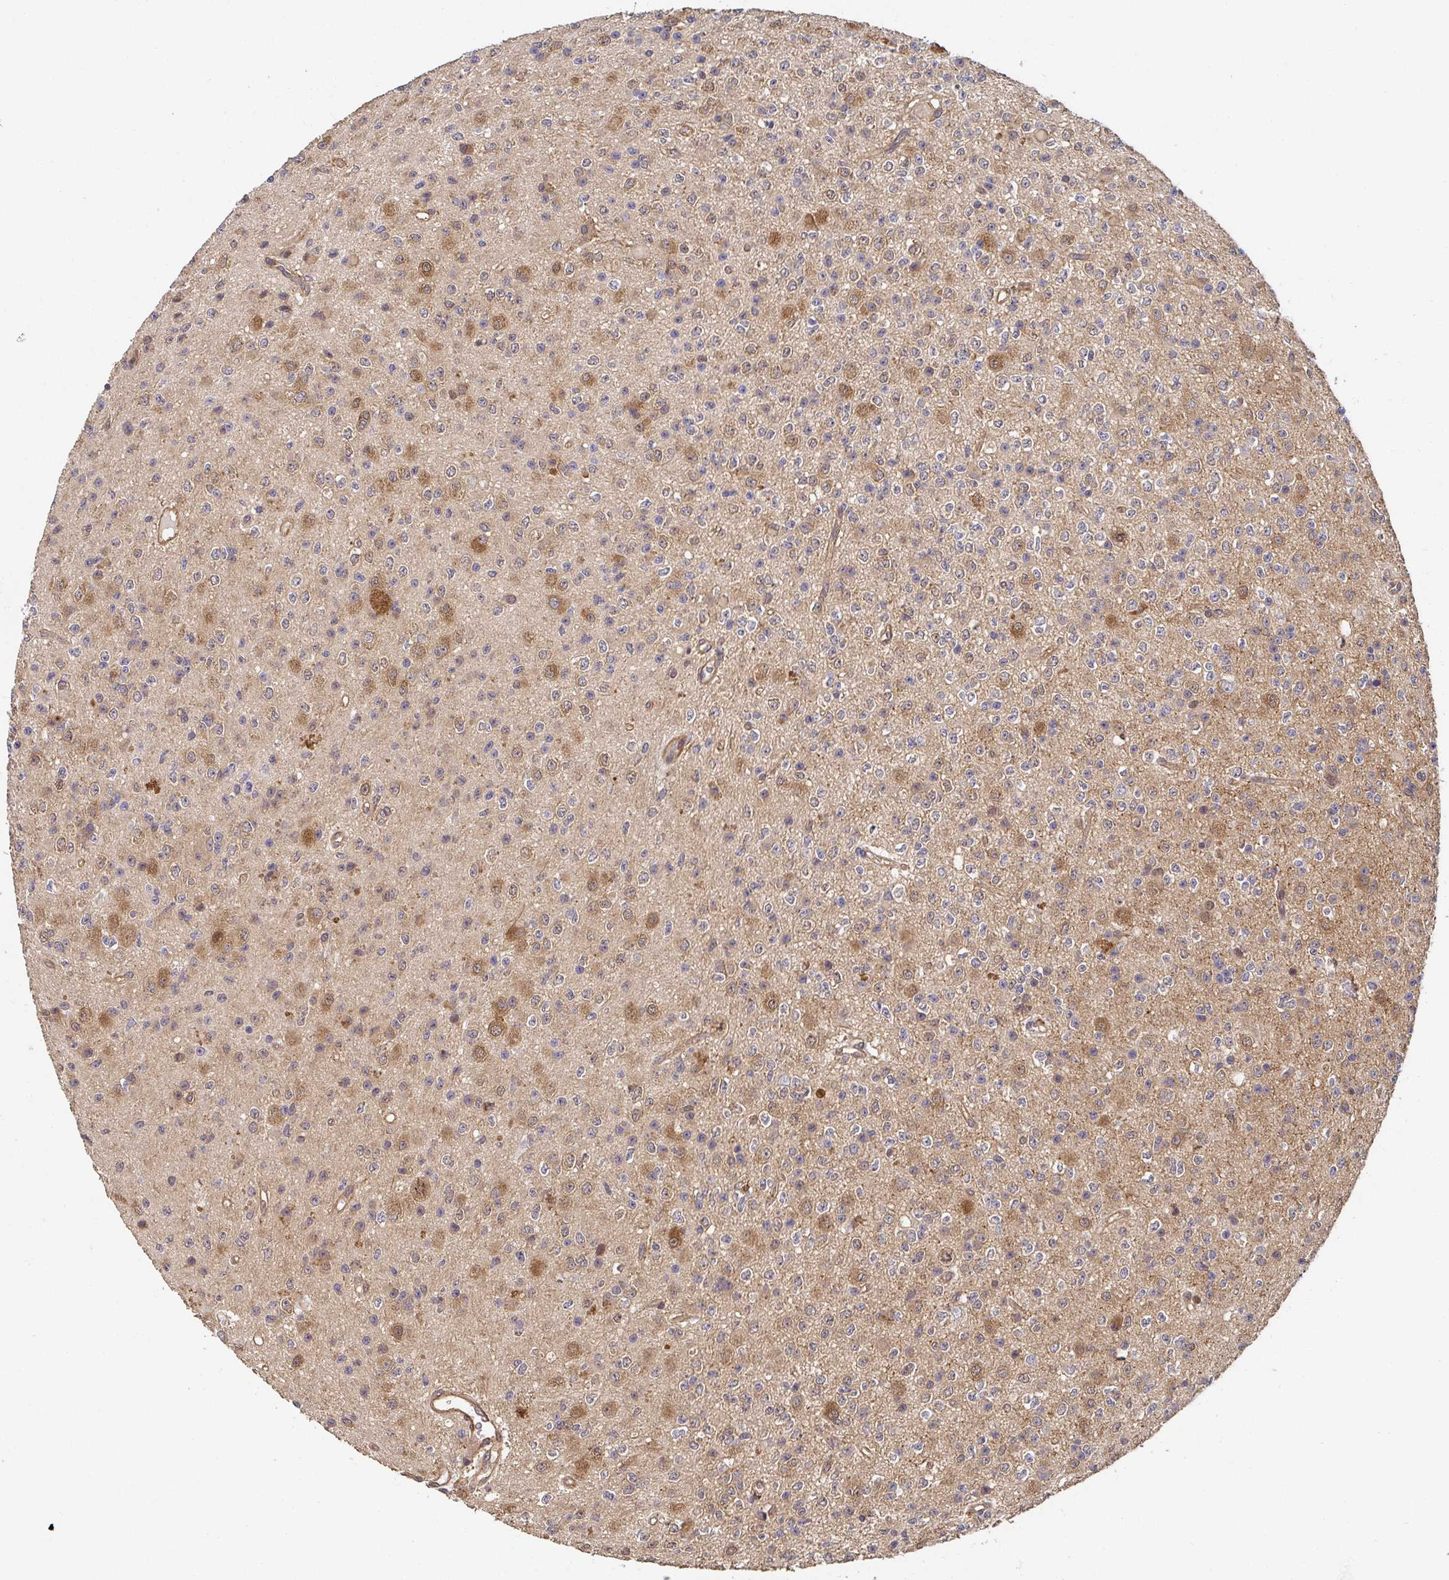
{"staining": {"intensity": "moderate", "quantity": "25%-75%", "location": "cytoplasmic/membranous"}, "tissue": "glioma", "cell_type": "Tumor cells", "image_type": "cancer", "snomed": [{"axis": "morphology", "description": "Glioma, malignant, High grade"}, {"axis": "topography", "description": "Brain"}], "caption": "Immunohistochemistry (IHC) image of glioma stained for a protein (brown), which demonstrates medium levels of moderate cytoplasmic/membranous positivity in about 25%-75% of tumor cells.", "gene": "APBB1", "patient": {"sex": "male", "age": 36}}